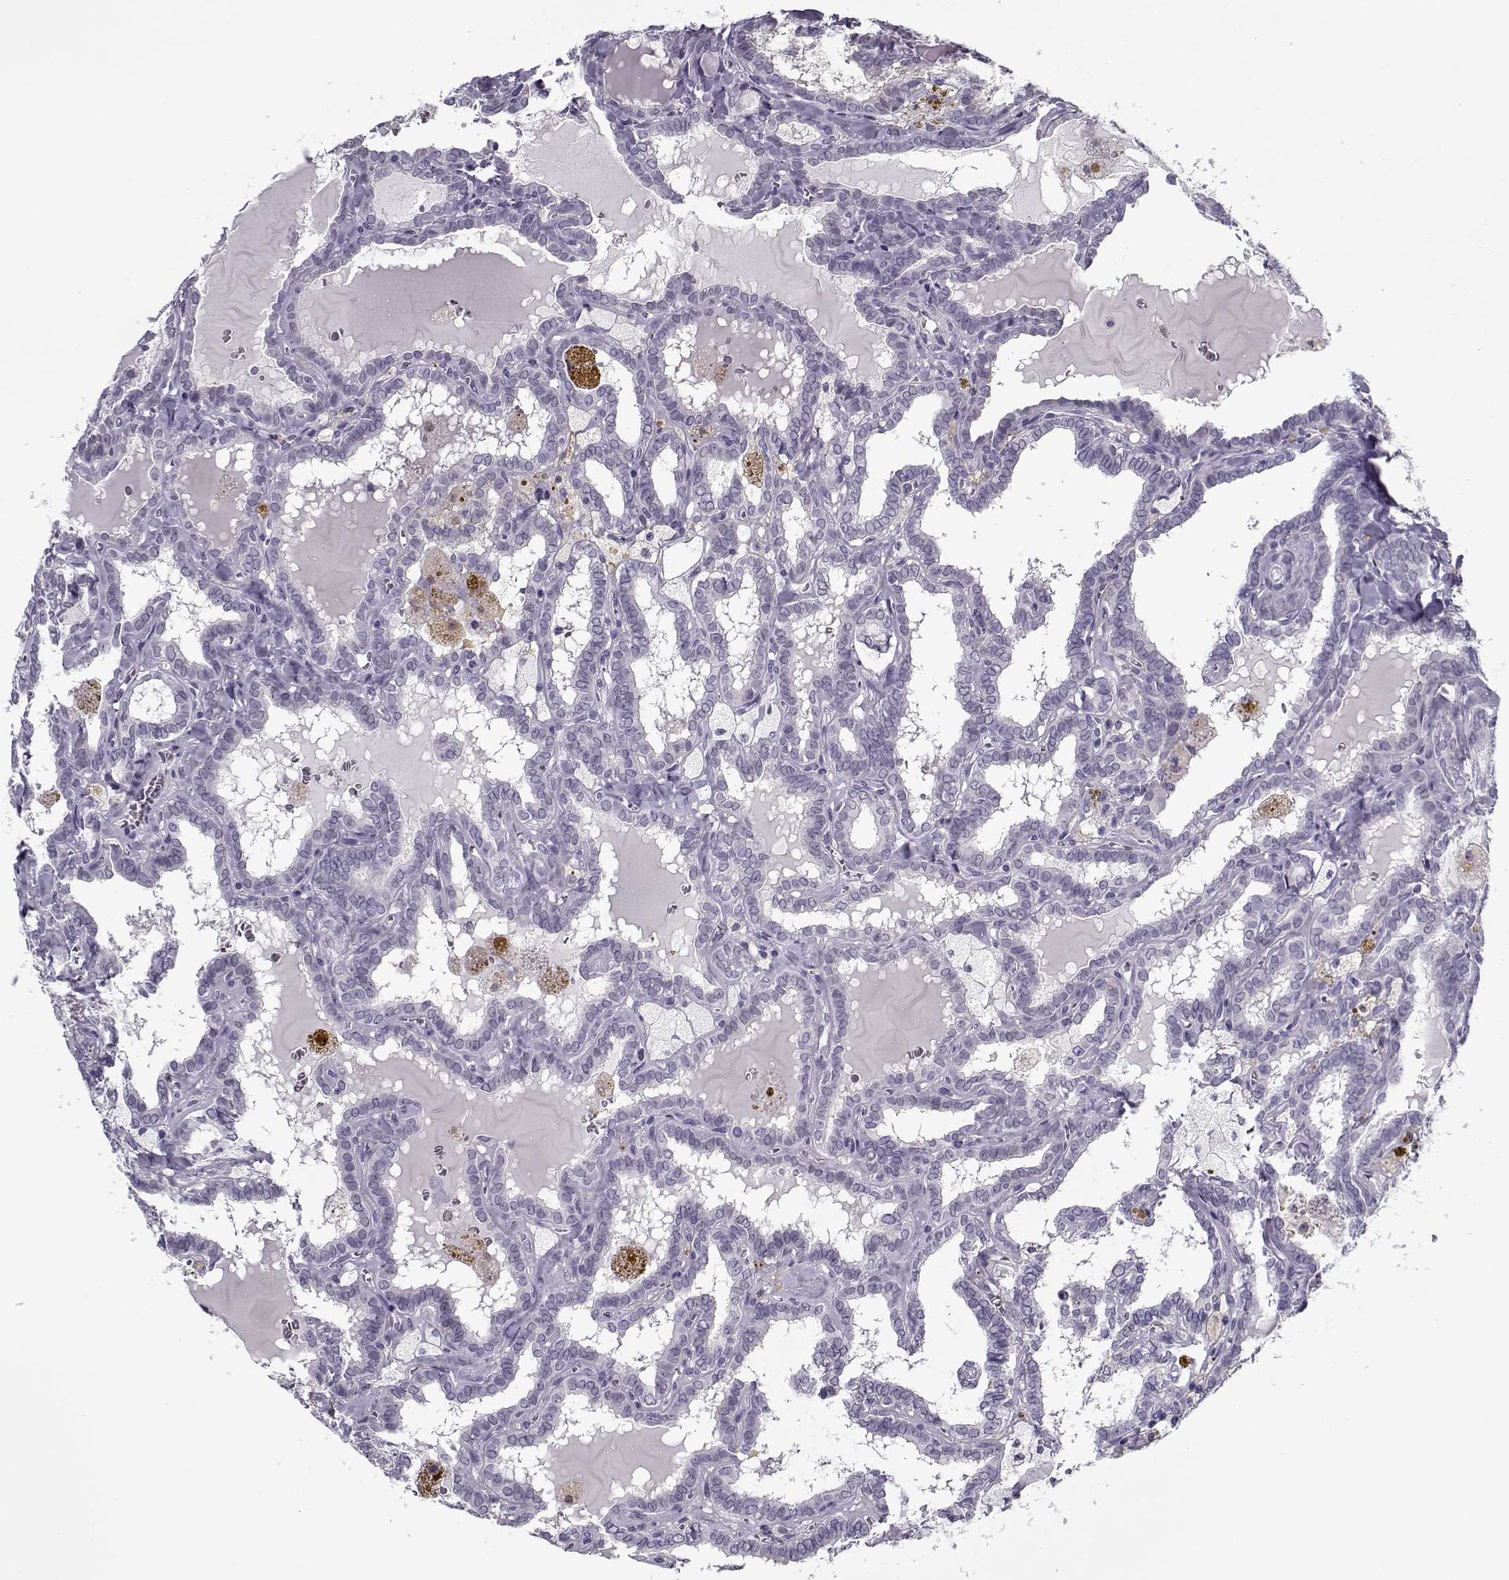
{"staining": {"intensity": "negative", "quantity": "none", "location": "none"}, "tissue": "thyroid cancer", "cell_type": "Tumor cells", "image_type": "cancer", "snomed": [{"axis": "morphology", "description": "Papillary adenocarcinoma, NOS"}, {"axis": "topography", "description": "Thyroid gland"}], "caption": "Tumor cells show no significant protein staining in papillary adenocarcinoma (thyroid). (IHC, brightfield microscopy, high magnification).", "gene": "CIBAR1", "patient": {"sex": "female", "age": 39}}